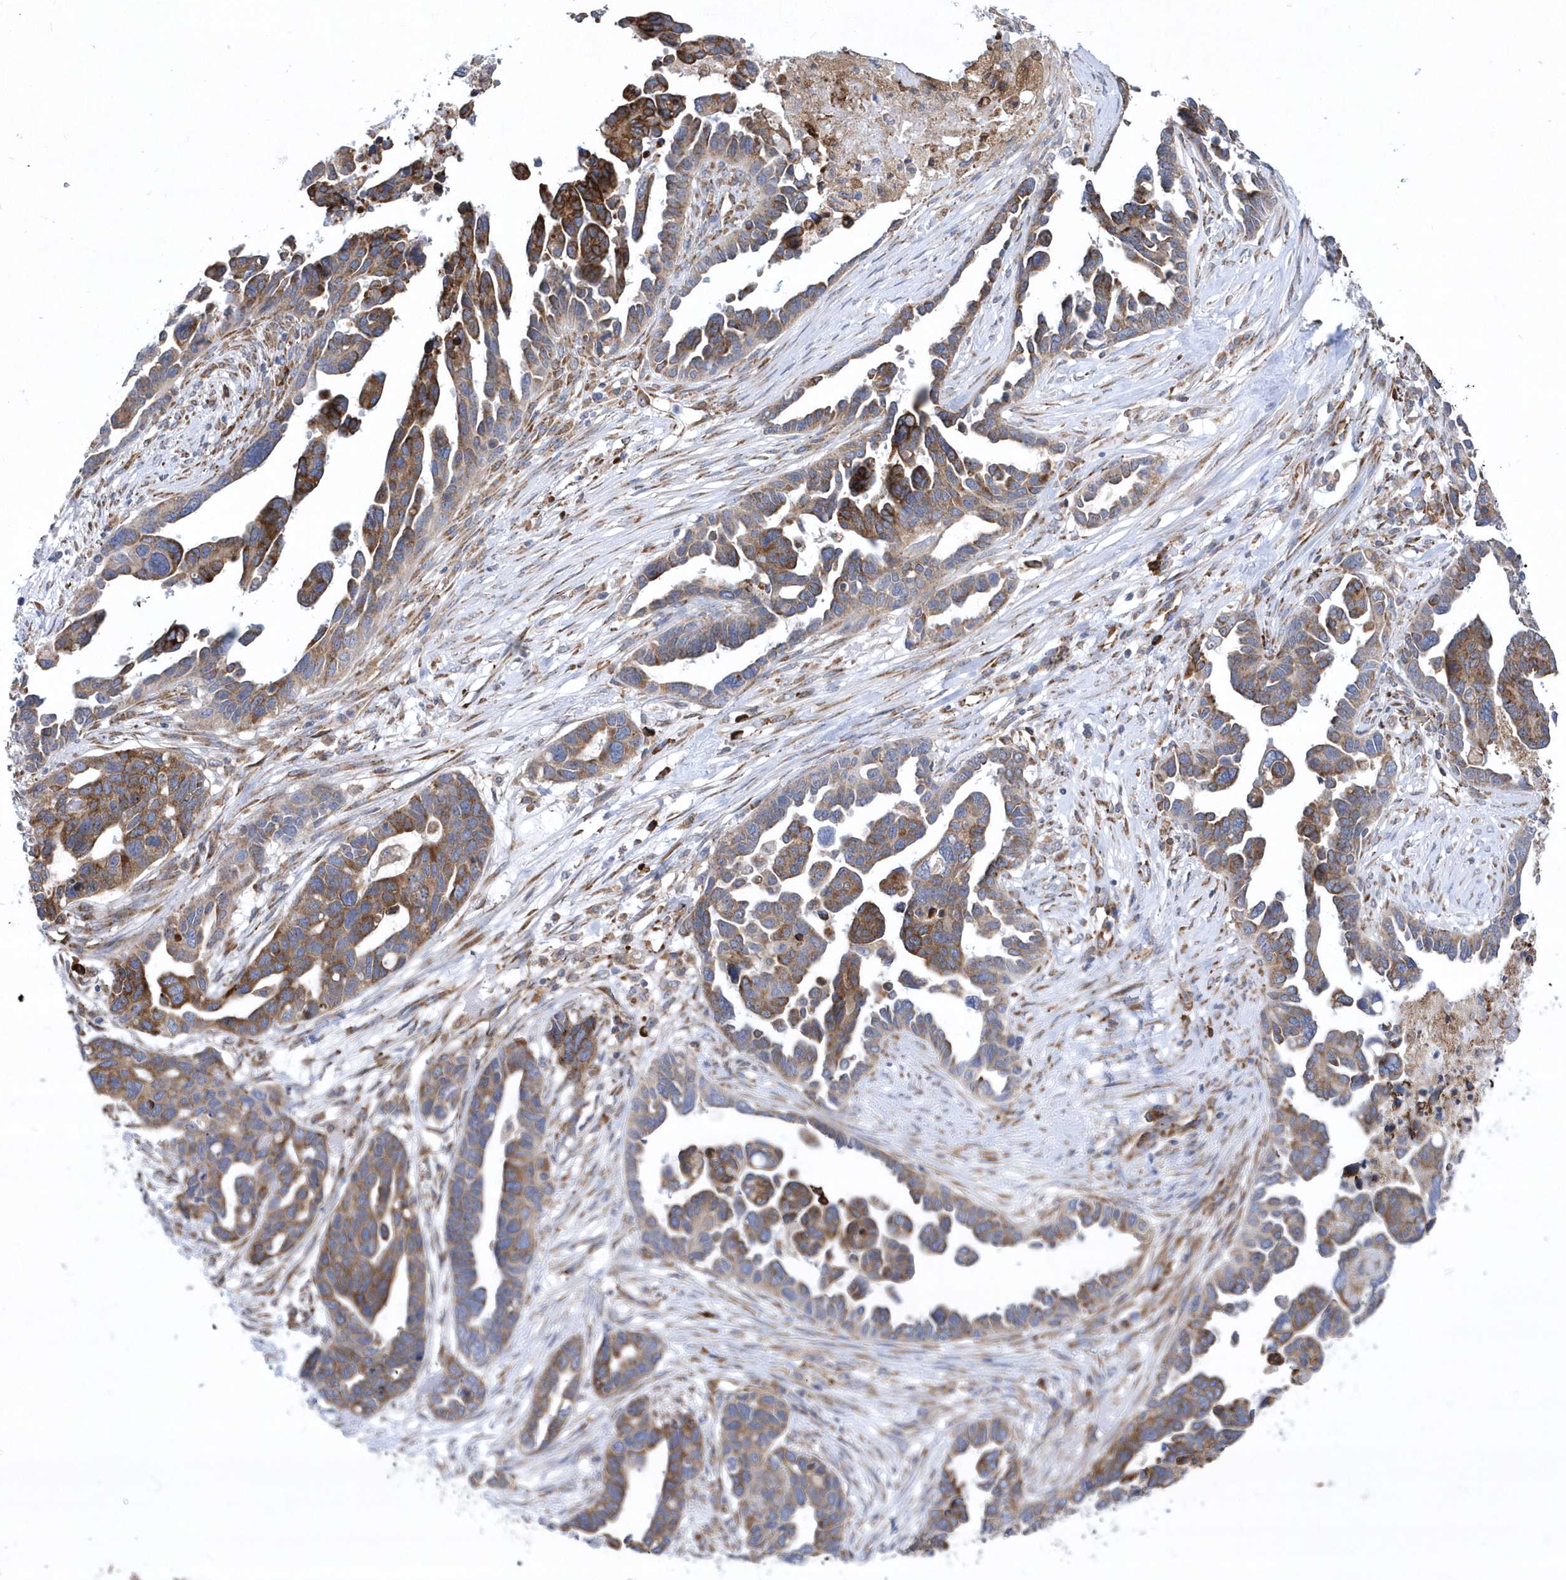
{"staining": {"intensity": "moderate", "quantity": ">75%", "location": "cytoplasmic/membranous"}, "tissue": "ovarian cancer", "cell_type": "Tumor cells", "image_type": "cancer", "snomed": [{"axis": "morphology", "description": "Cystadenocarcinoma, serous, NOS"}, {"axis": "topography", "description": "Ovary"}], "caption": "Human ovarian cancer (serous cystadenocarcinoma) stained for a protein (brown) shows moderate cytoplasmic/membranous positive positivity in about >75% of tumor cells.", "gene": "MED31", "patient": {"sex": "female", "age": 54}}